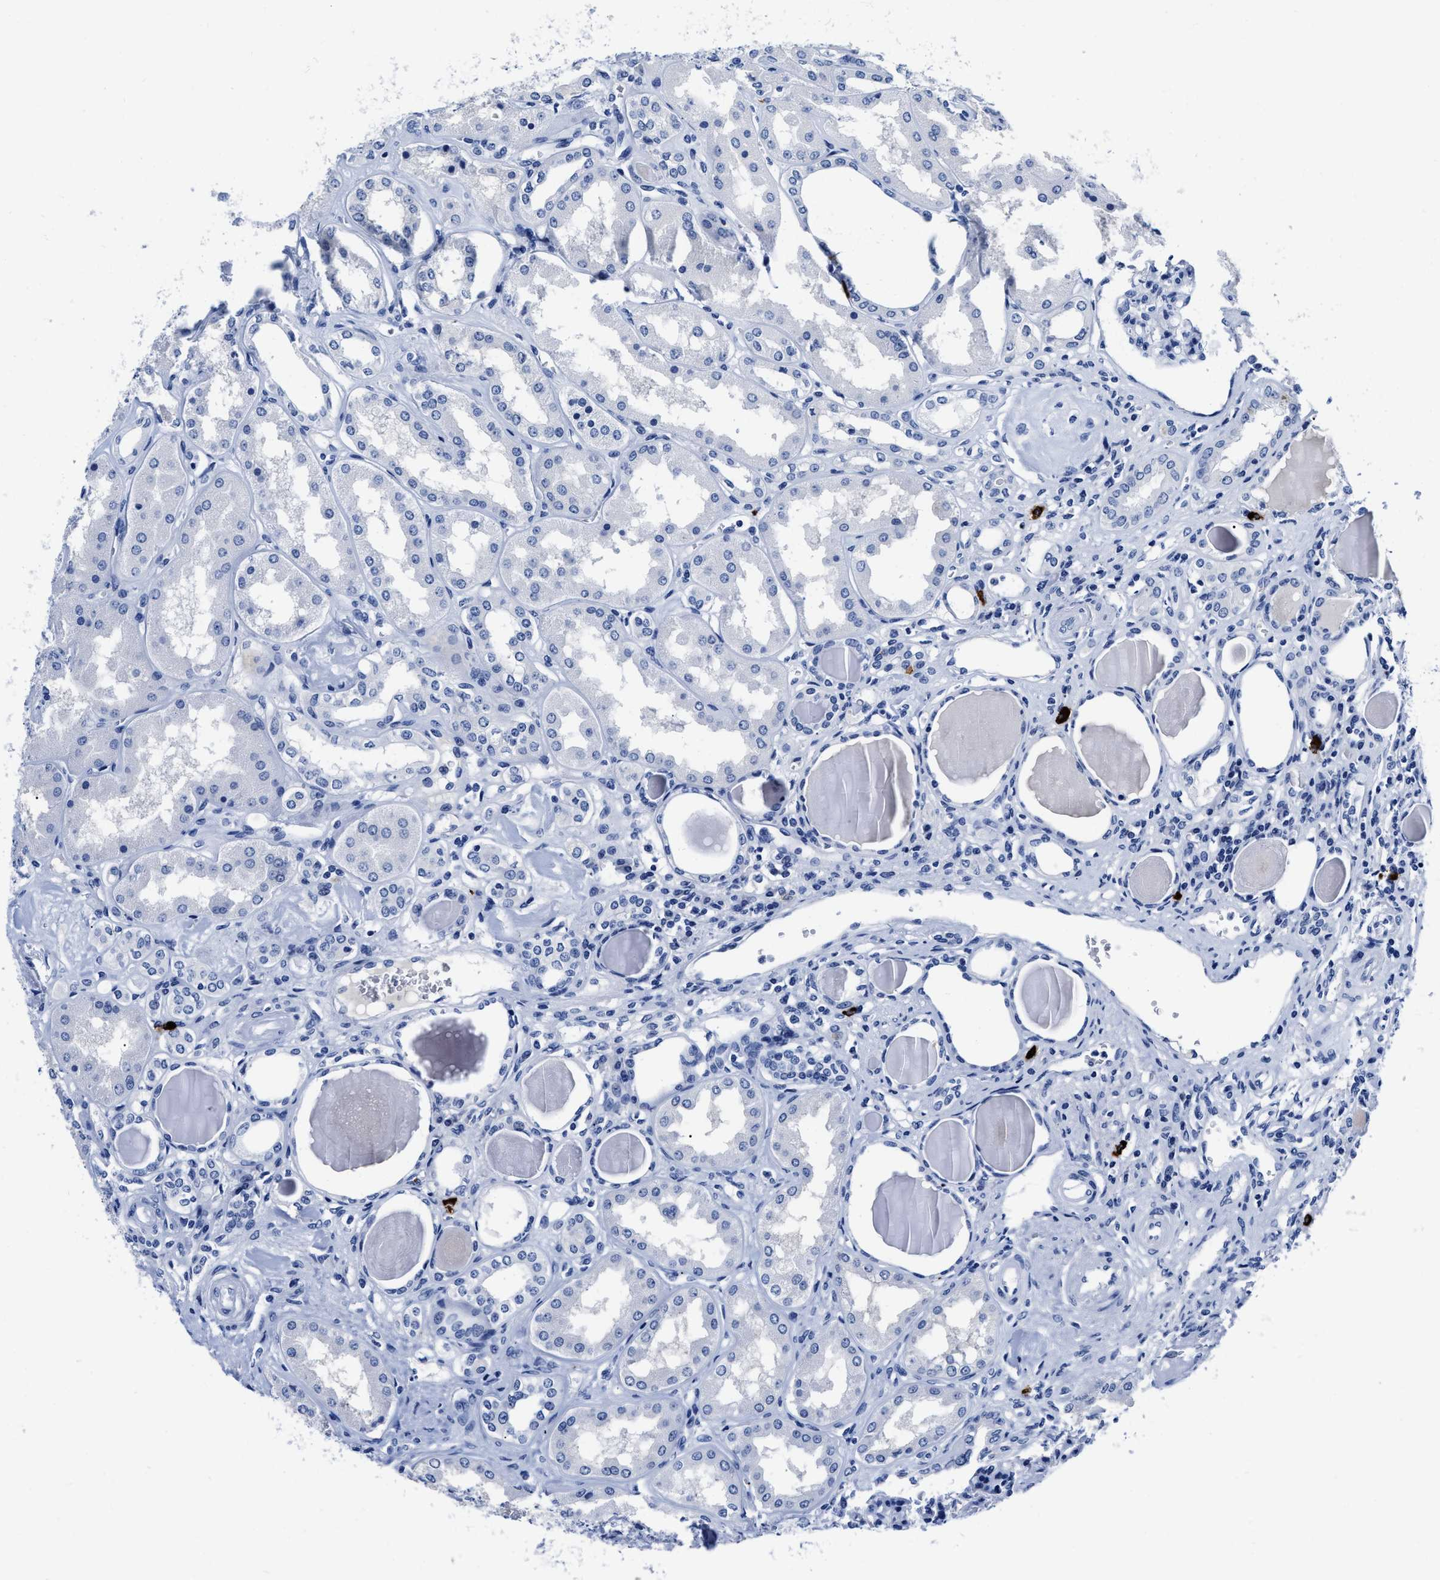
{"staining": {"intensity": "negative", "quantity": "none", "location": "none"}, "tissue": "kidney", "cell_type": "Cells in glomeruli", "image_type": "normal", "snomed": [{"axis": "morphology", "description": "Normal tissue, NOS"}, {"axis": "topography", "description": "Kidney"}], "caption": "High power microscopy histopathology image of an immunohistochemistry (IHC) histopathology image of benign kidney, revealing no significant positivity in cells in glomeruli. (DAB (3,3'-diaminobenzidine) immunohistochemistry, high magnification).", "gene": "CER1", "patient": {"sex": "female", "age": 56}}